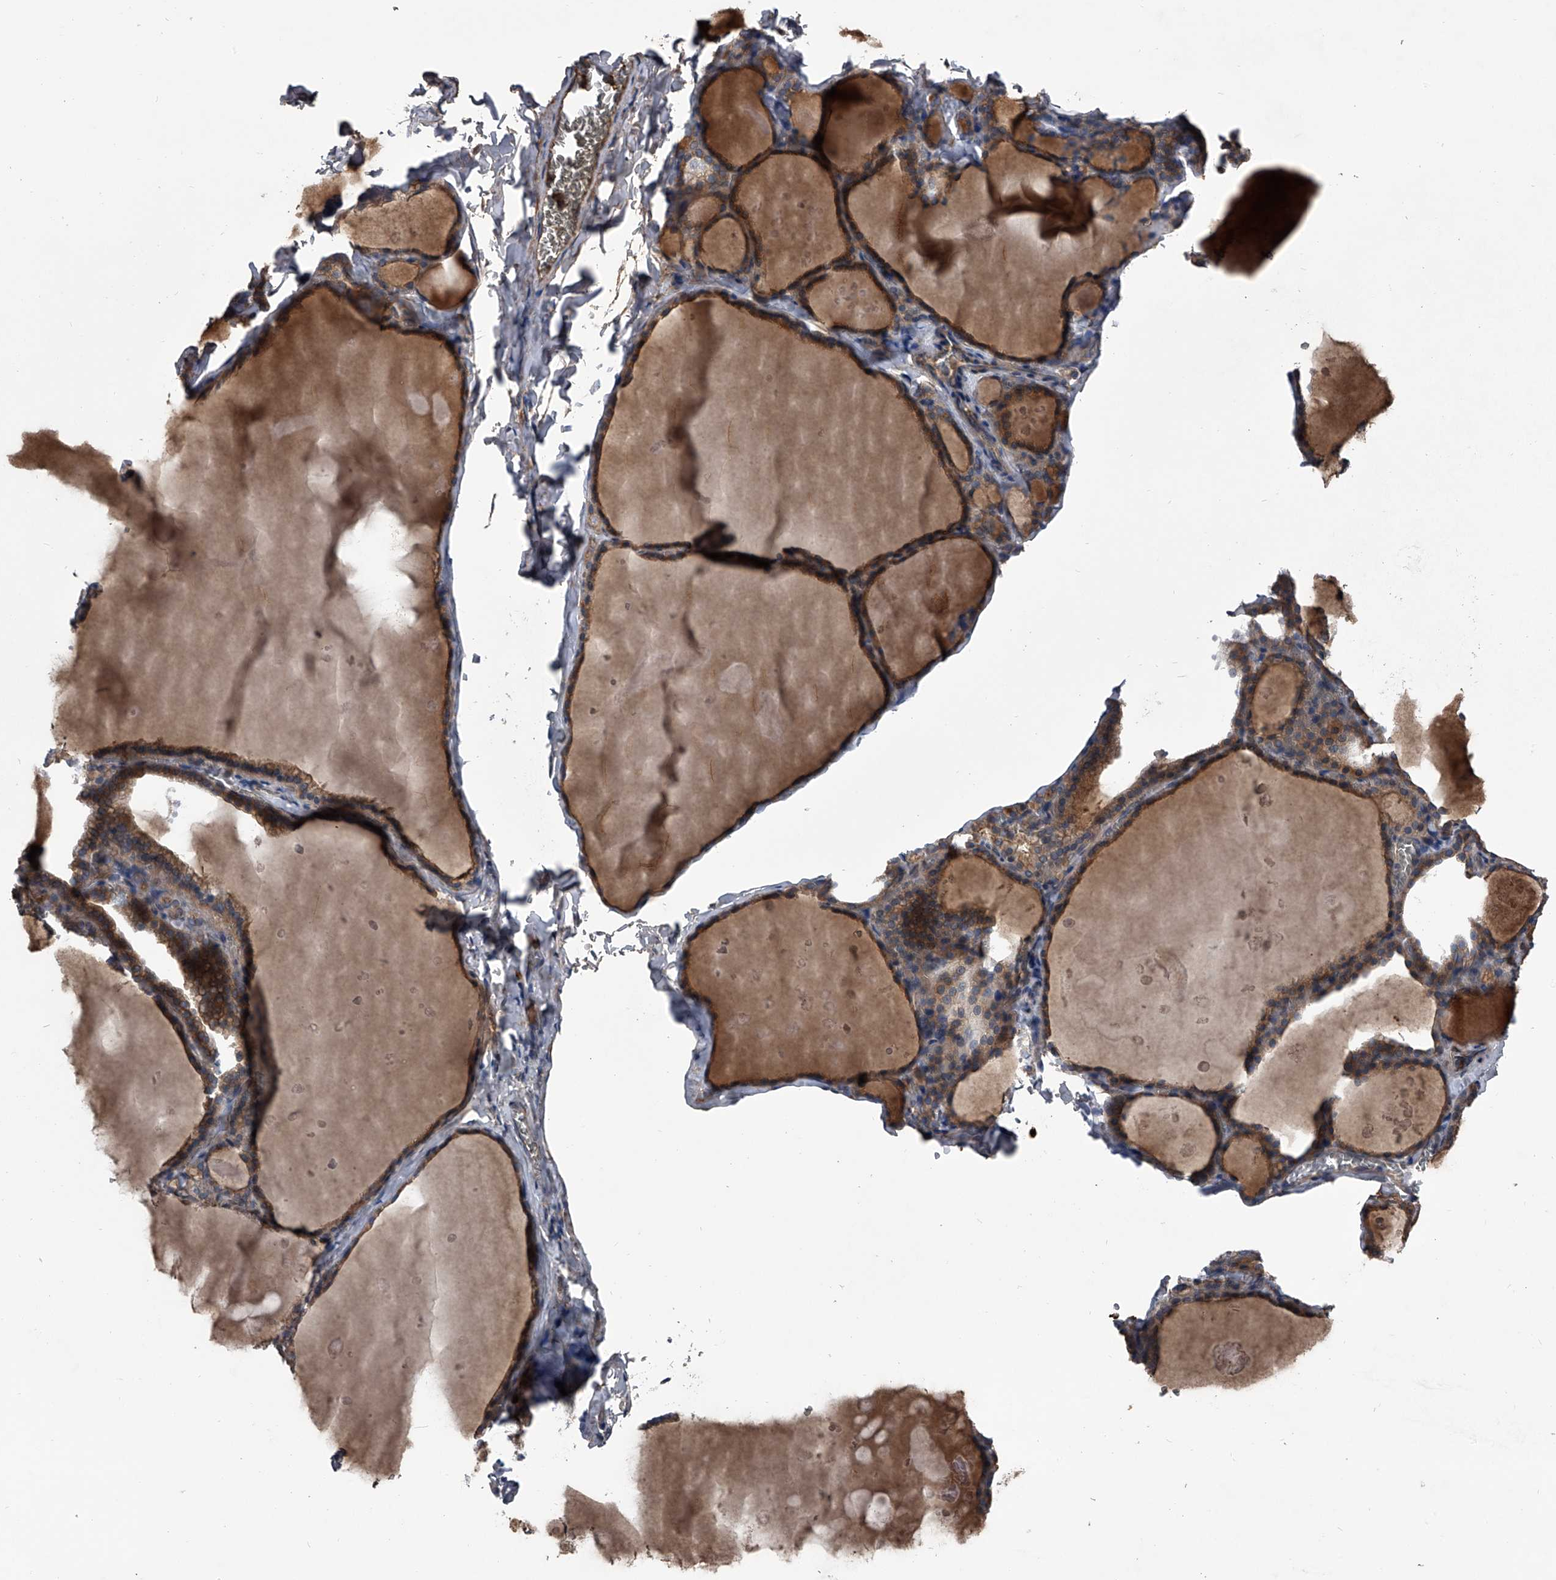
{"staining": {"intensity": "moderate", "quantity": ">75%", "location": "cytoplasmic/membranous"}, "tissue": "thyroid gland", "cell_type": "Glandular cells", "image_type": "normal", "snomed": [{"axis": "morphology", "description": "Normal tissue, NOS"}, {"axis": "topography", "description": "Thyroid gland"}], "caption": "This image demonstrates immunohistochemistry staining of unremarkable thyroid gland, with medium moderate cytoplasmic/membranous staining in about >75% of glandular cells.", "gene": "KIF13A", "patient": {"sex": "male", "age": 56}}